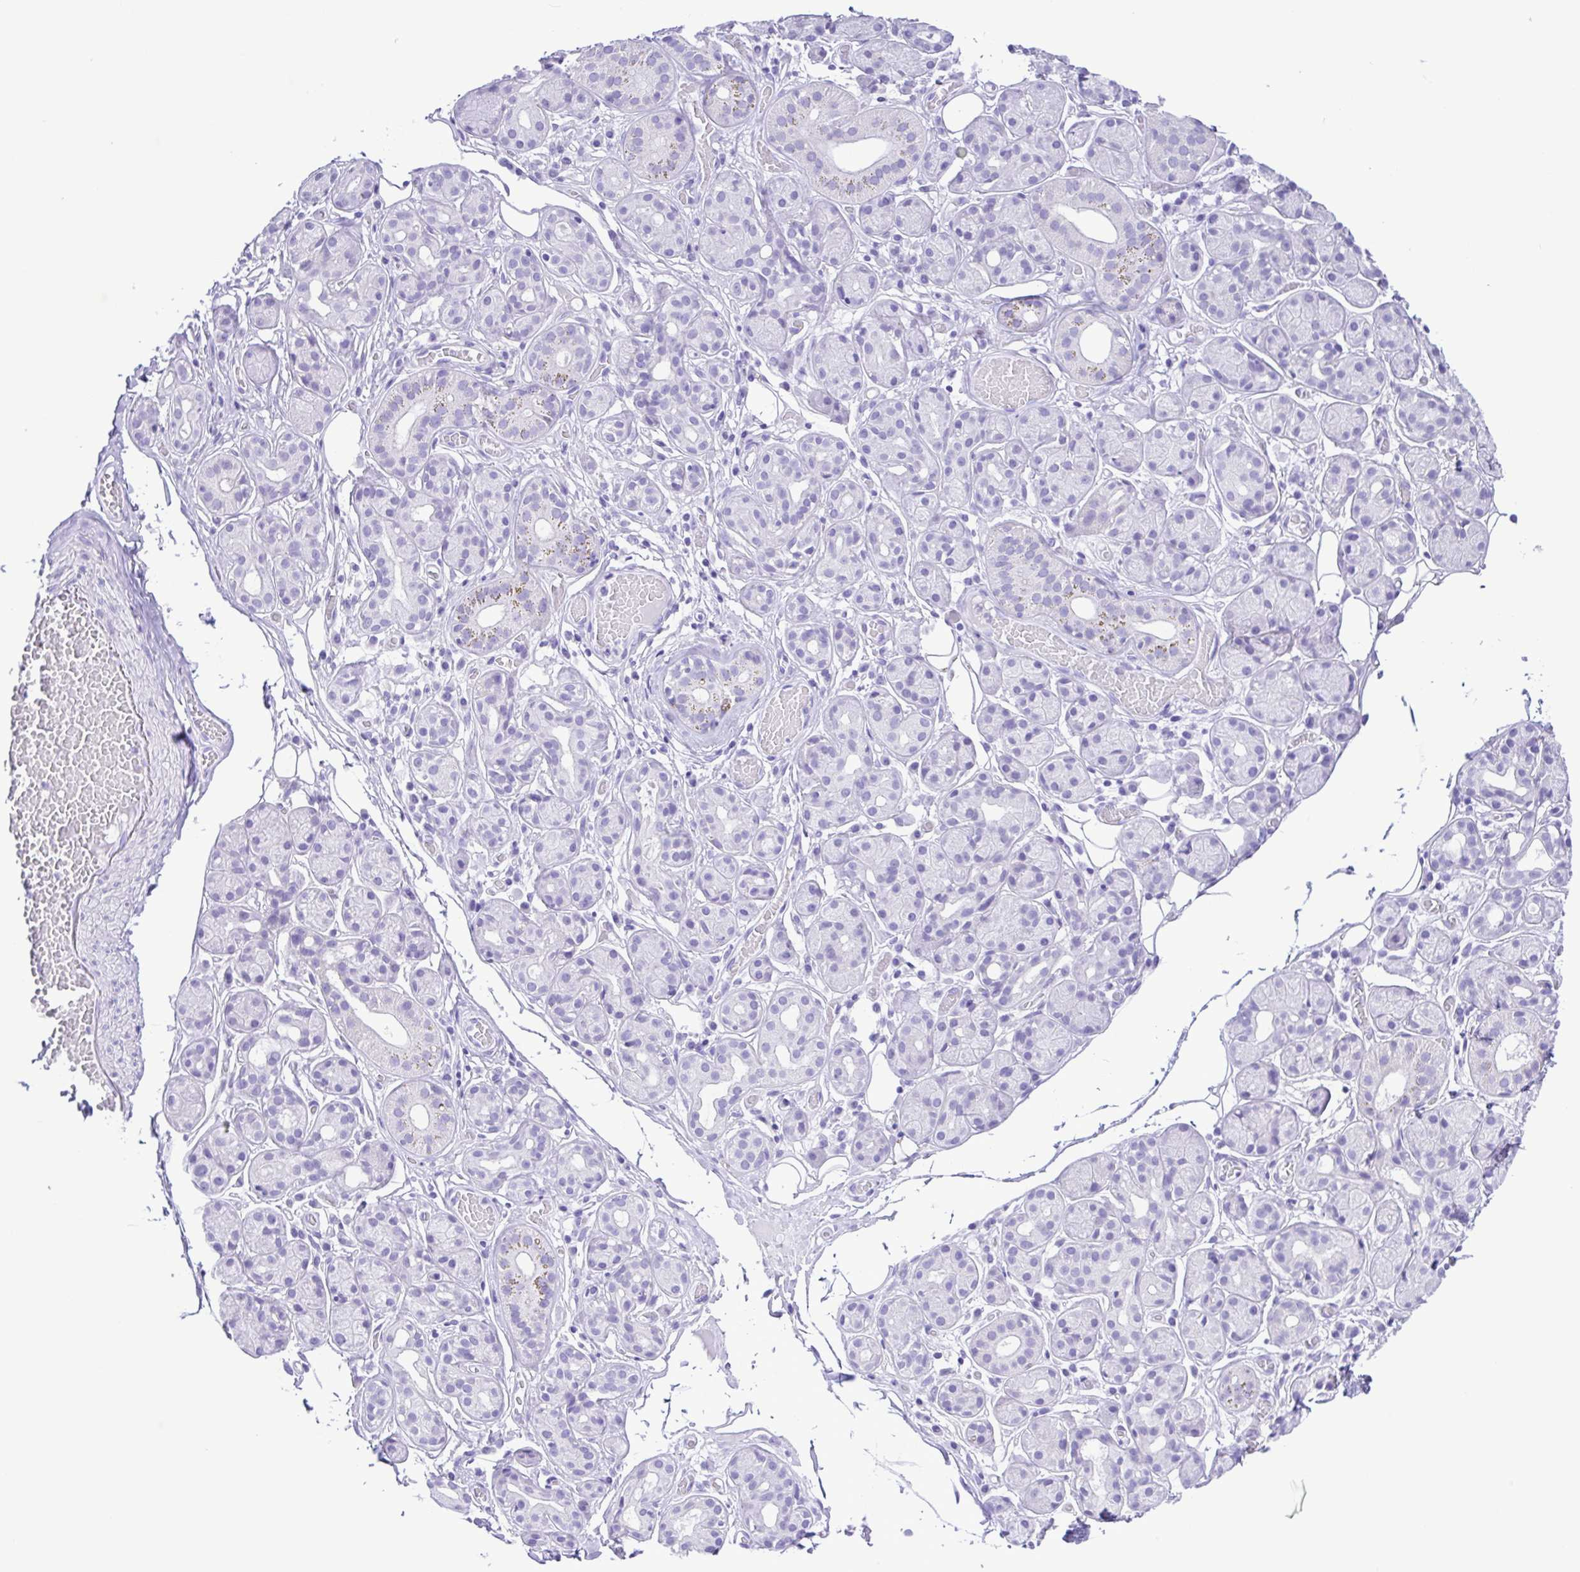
{"staining": {"intensity": "negative", "quantity": "none", "location": "none"}, "tissue": "salivary gland", "cell_type": "Glandular cells", "image_type": "normal", "snomed": [{"axis": "morphology", "description": "Normal tissue, NOS"}, {"axis": "topography", "description": "Salivary gland"}, {"axis": "topography", "description": "Peripheral nerve tissue"}], "caption": "The micrograph reveals no staining of glandular cells in benign salivary gland.", "gene": "CASP14", "patient": {"sex": "male", "age": 71}}